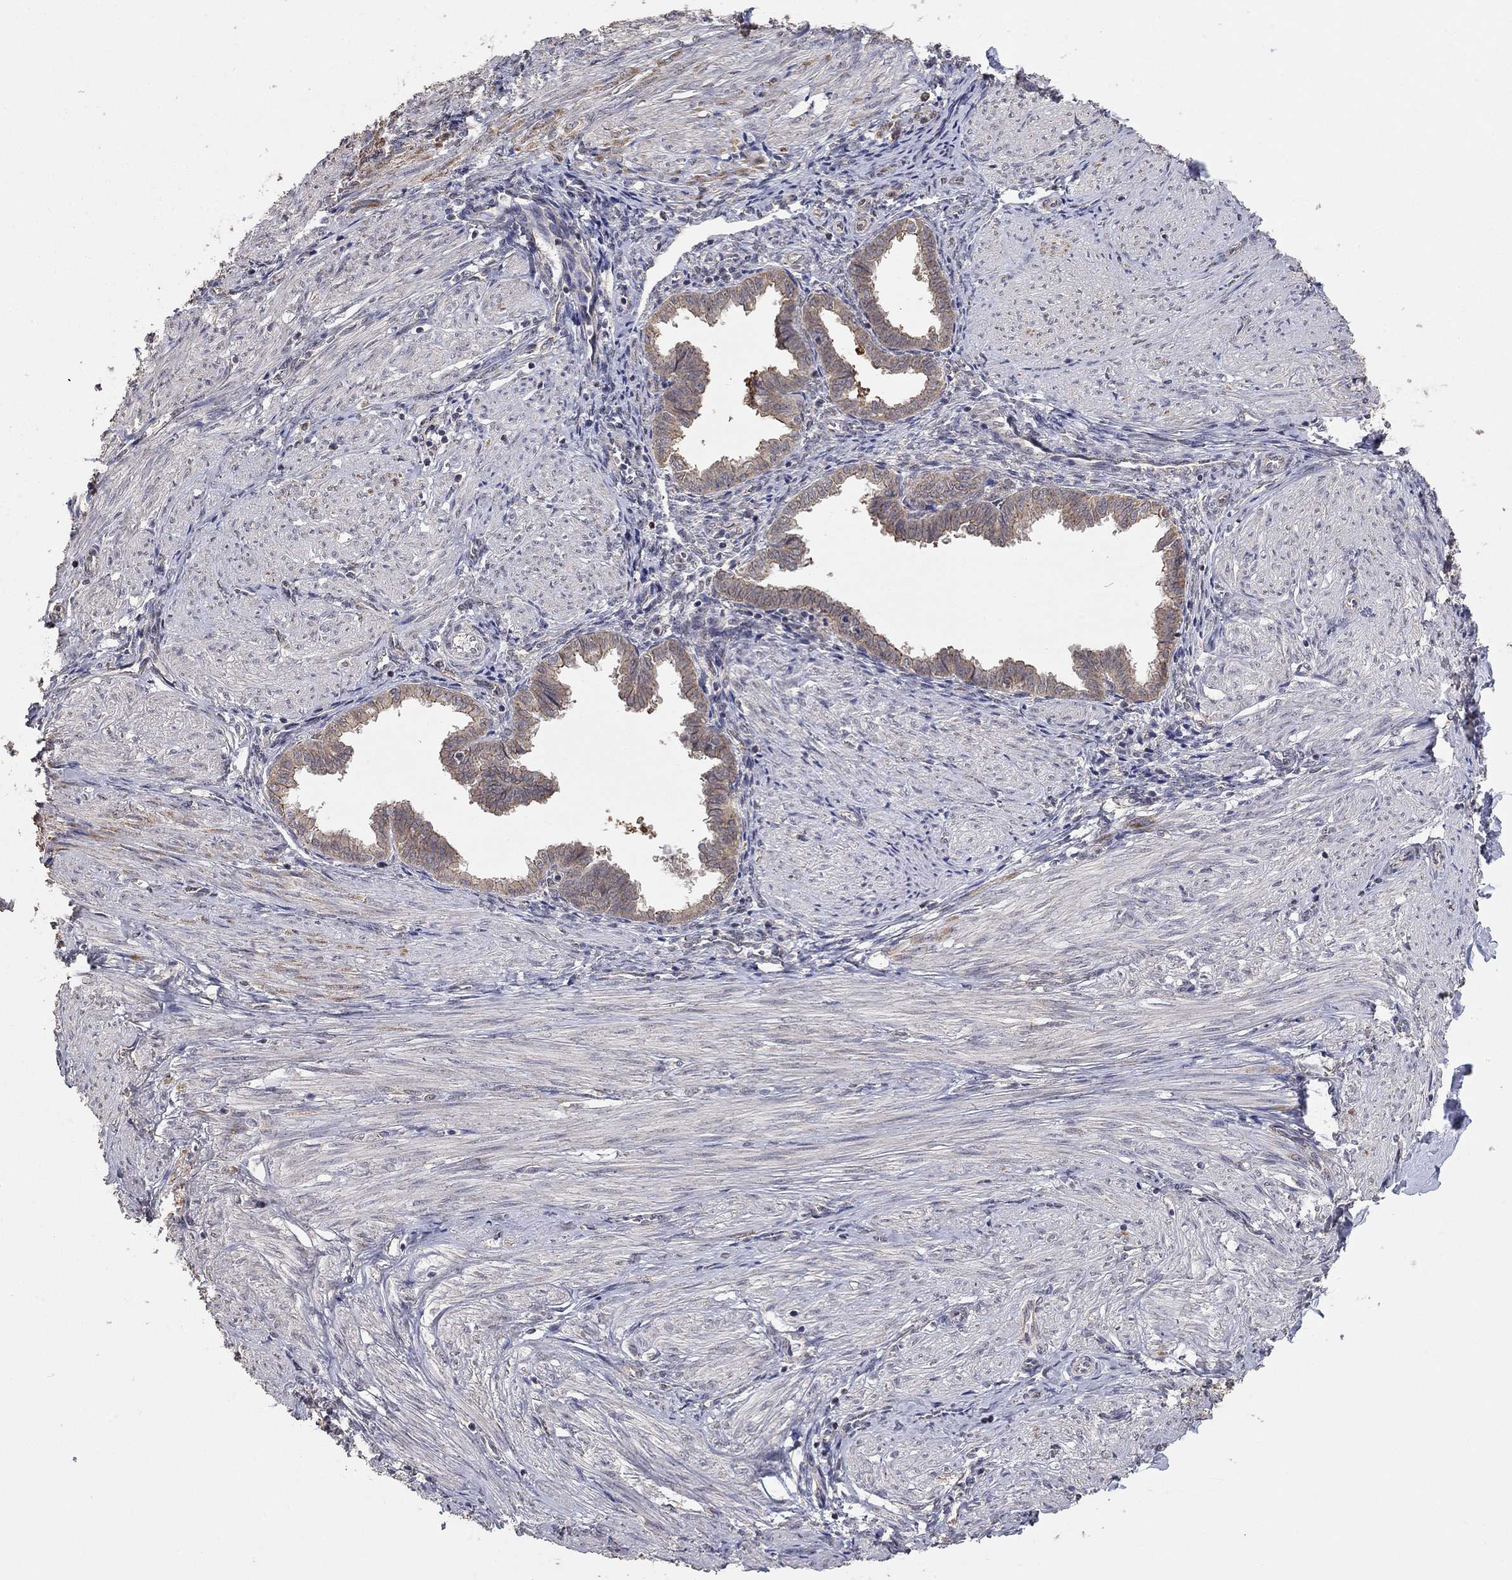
{"staining": {"intensity": "negative", "quantity": "none", "location": "none"}, "tissue": "endometrium", "cell_type": "Cells in endometrial stroma", "image_type": "normal", "snomed": [{"axis": "morphology", "description": "Normal tissue, NOS"}, {"axis": "topography", "description": "Endometrium"}], "caption": "DAB immunohistochemical staining of normal human endometrium shows no significant staining in cells in endometrial stroma.", "gene": "ANKRA2", "patient": {"sex": "female", "age": 37}}